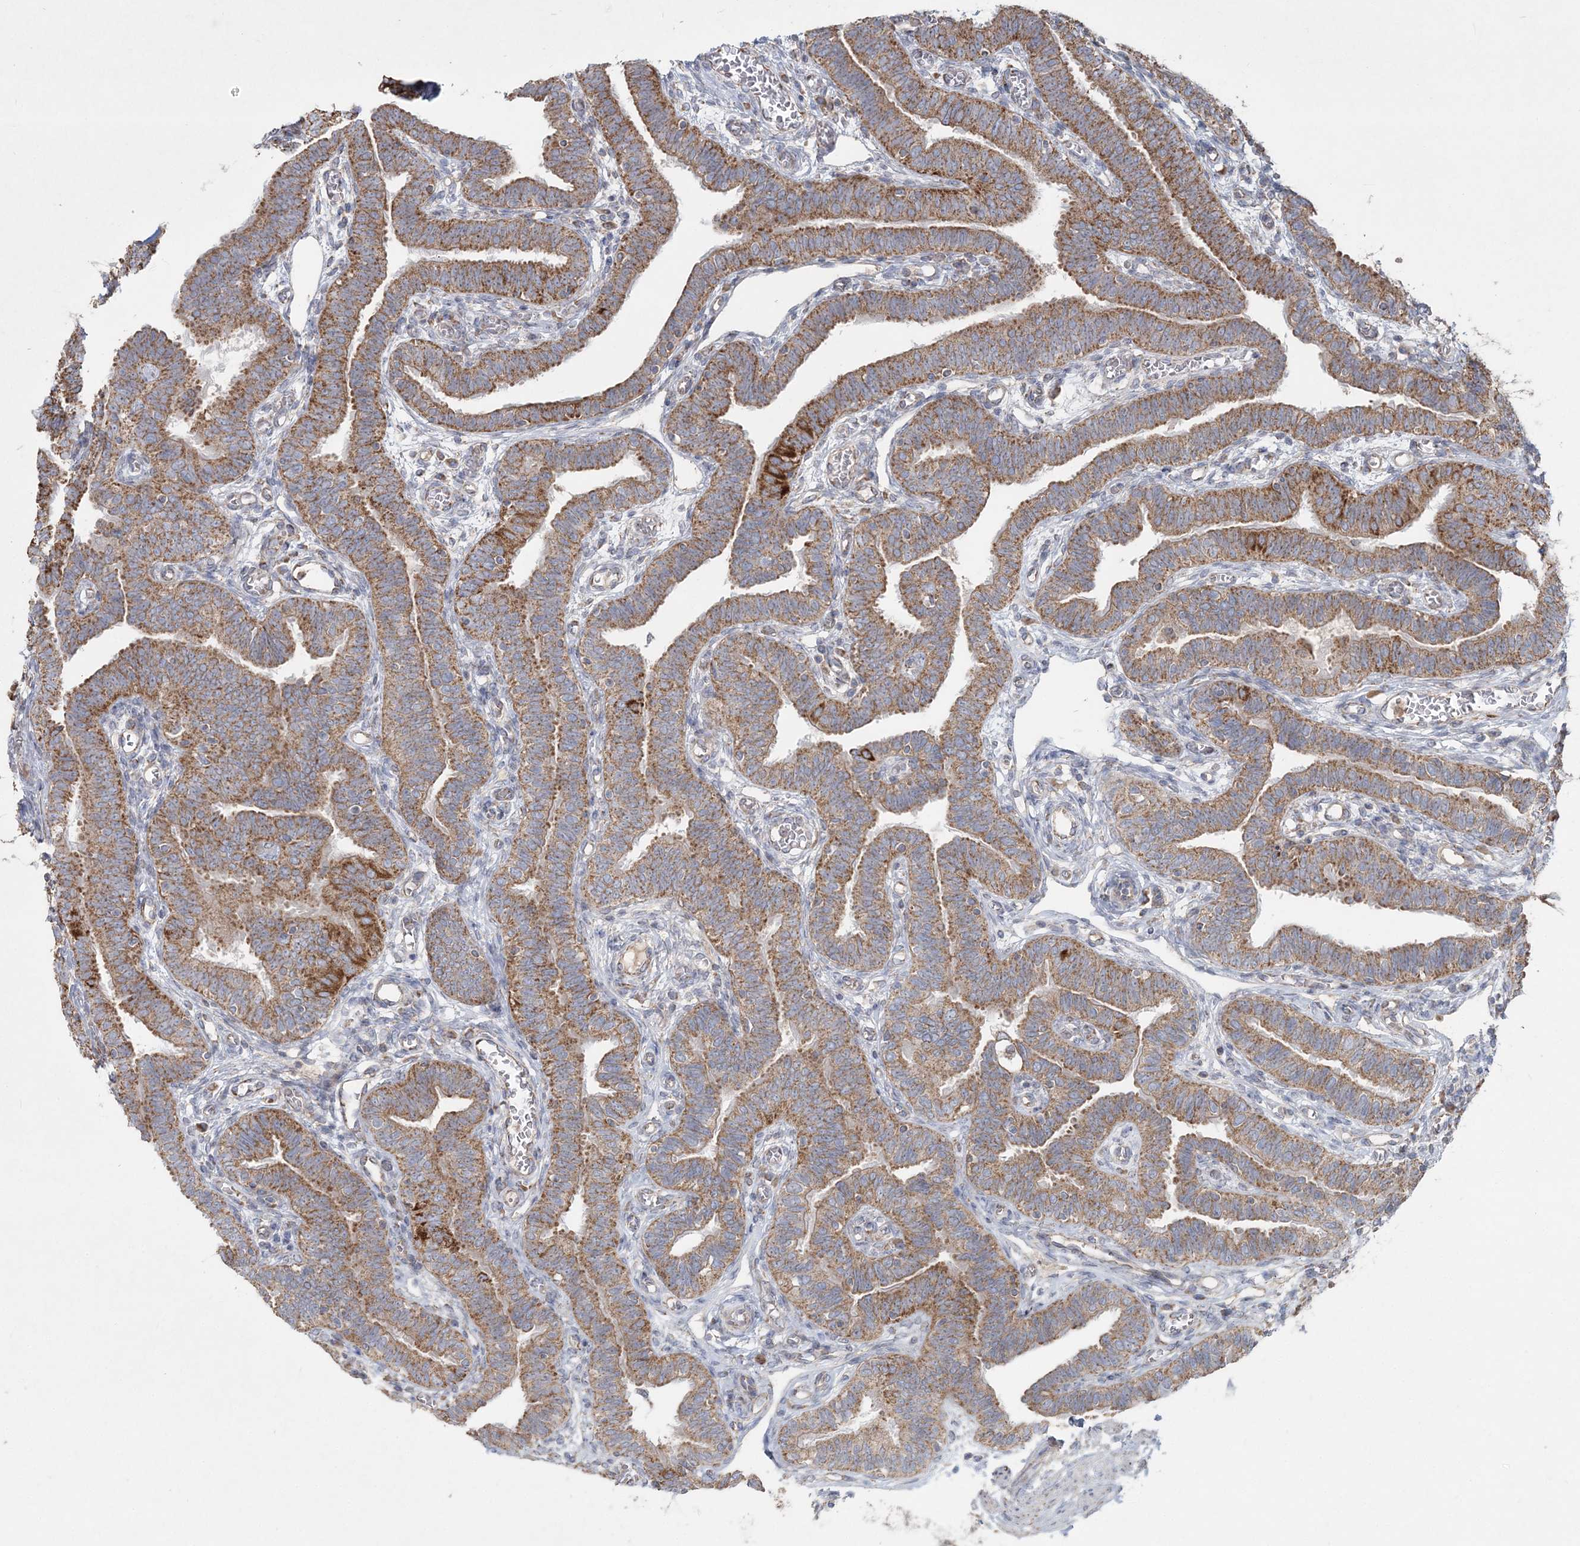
{"staining": {"intensity": "moderate", "quantity": ">75%", "location": "cytoplasmic/membranous"}, "tissue": "fallopian tube", "cell_type": "Glandular cells", "image_type": "normal", "snomed": [{"axis": "morphology", "description": "Normal tissue, NOS"}, {"axis": "topography", "description": "Fallopian tube"}], "caption": "Immunohistochemical staining of benign fallopian tube shows medium levels of moderate cytoplasmic/membranous positivity in about >75% of glandular cells. Nuclei are stained in blue.", "gene": "LRPPRC", "patient": {"sex": "female", "age": 39}}